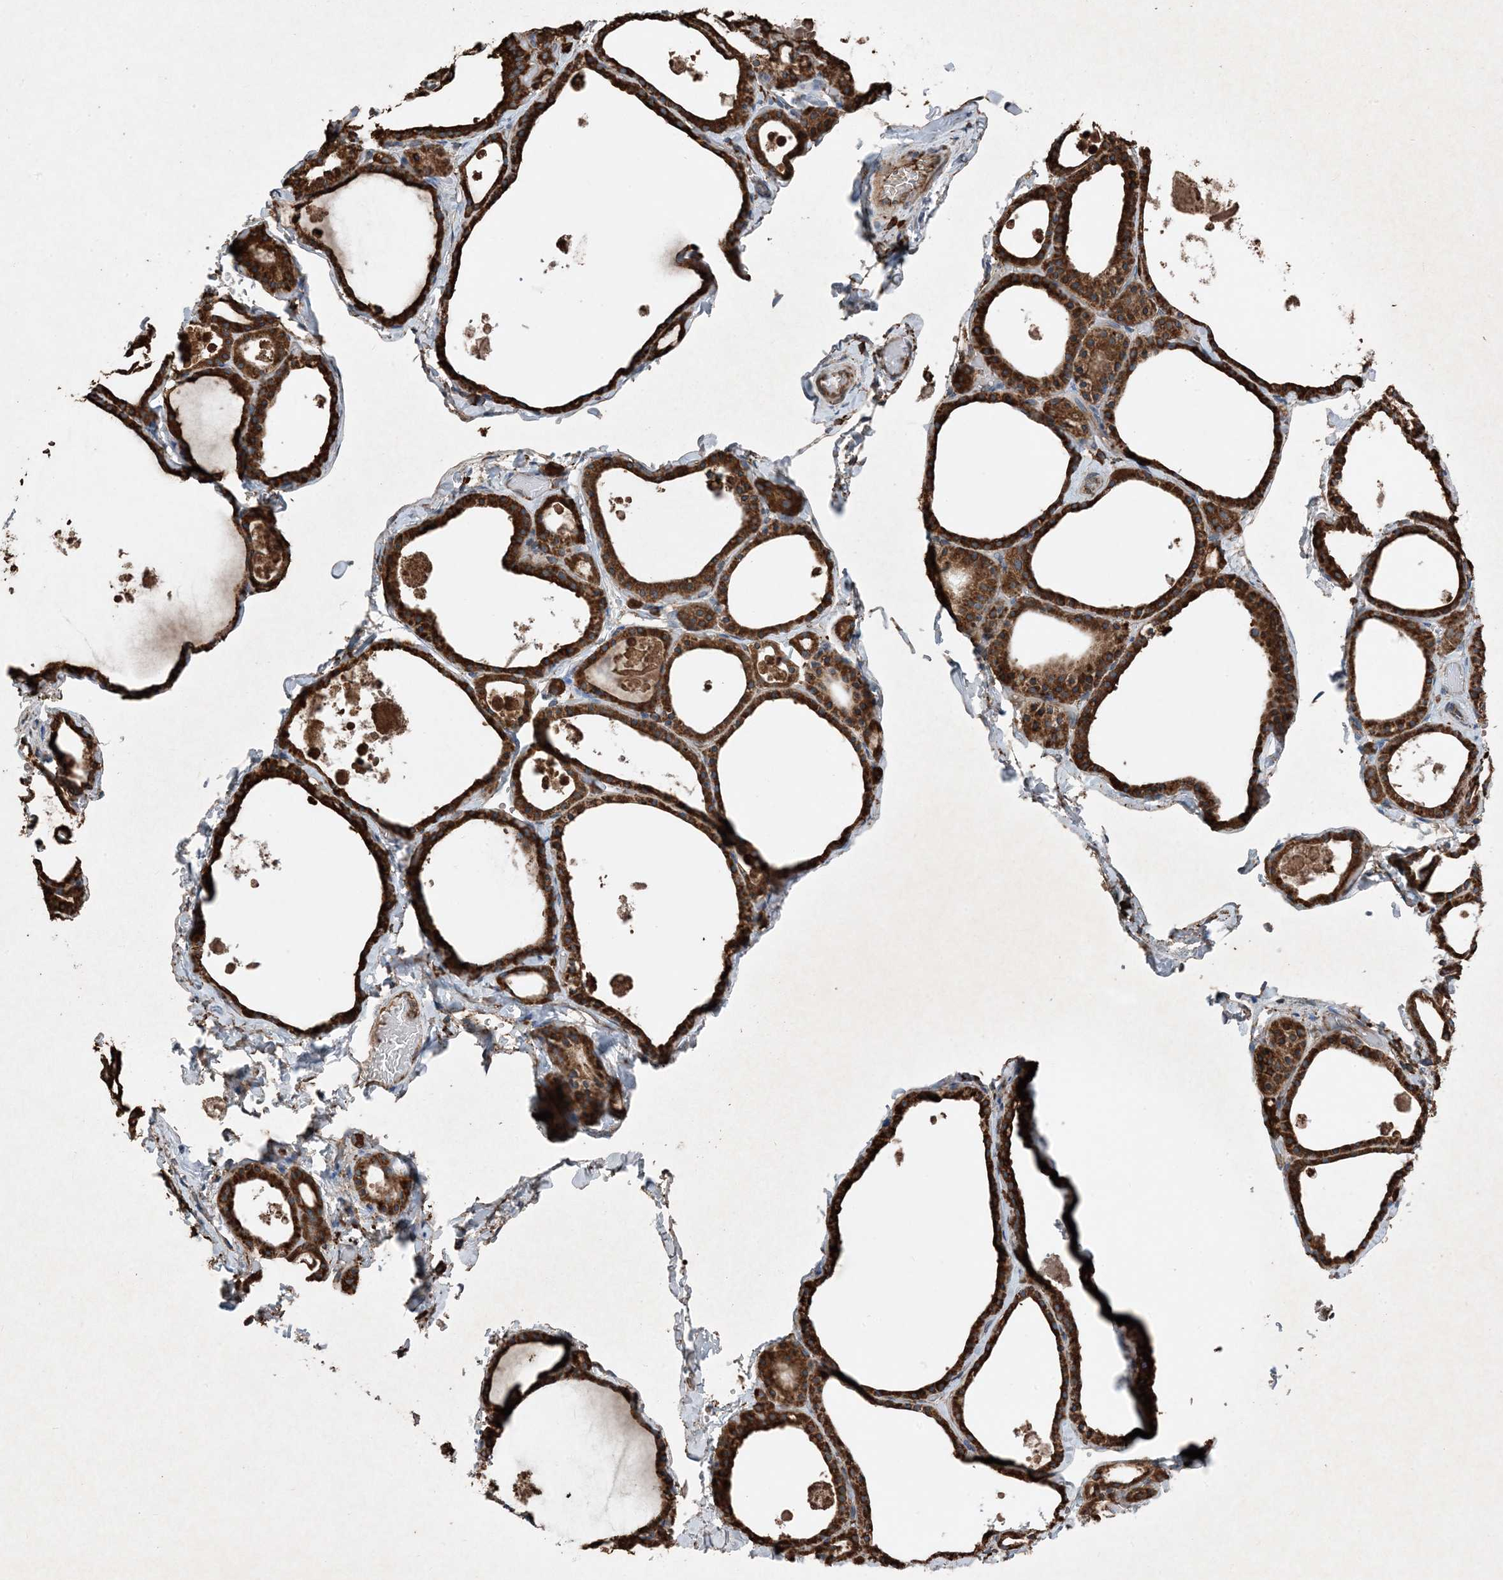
{"staining": {"intensity": "strong", "quantity": ">75%", "location": "cytoplasmic/membranous"}, "tissue": "thyroid gland", "cell_type": "Glandular cells", "image_type": "normal", "snomed": [{"axis": "morphology", "description": "Normal tissue, NOS"}, {"axis": "topography", "description": "Thyroid gland"}], "caption": "Brown immunohistochemical staining in unremarkable human thyroid gland exhibits strong cytoplasmic/membranous positivity in approximately >75% of glandular cells.", "gene": "PDIA6", "patient": {"sex": "male", "age": 56}}